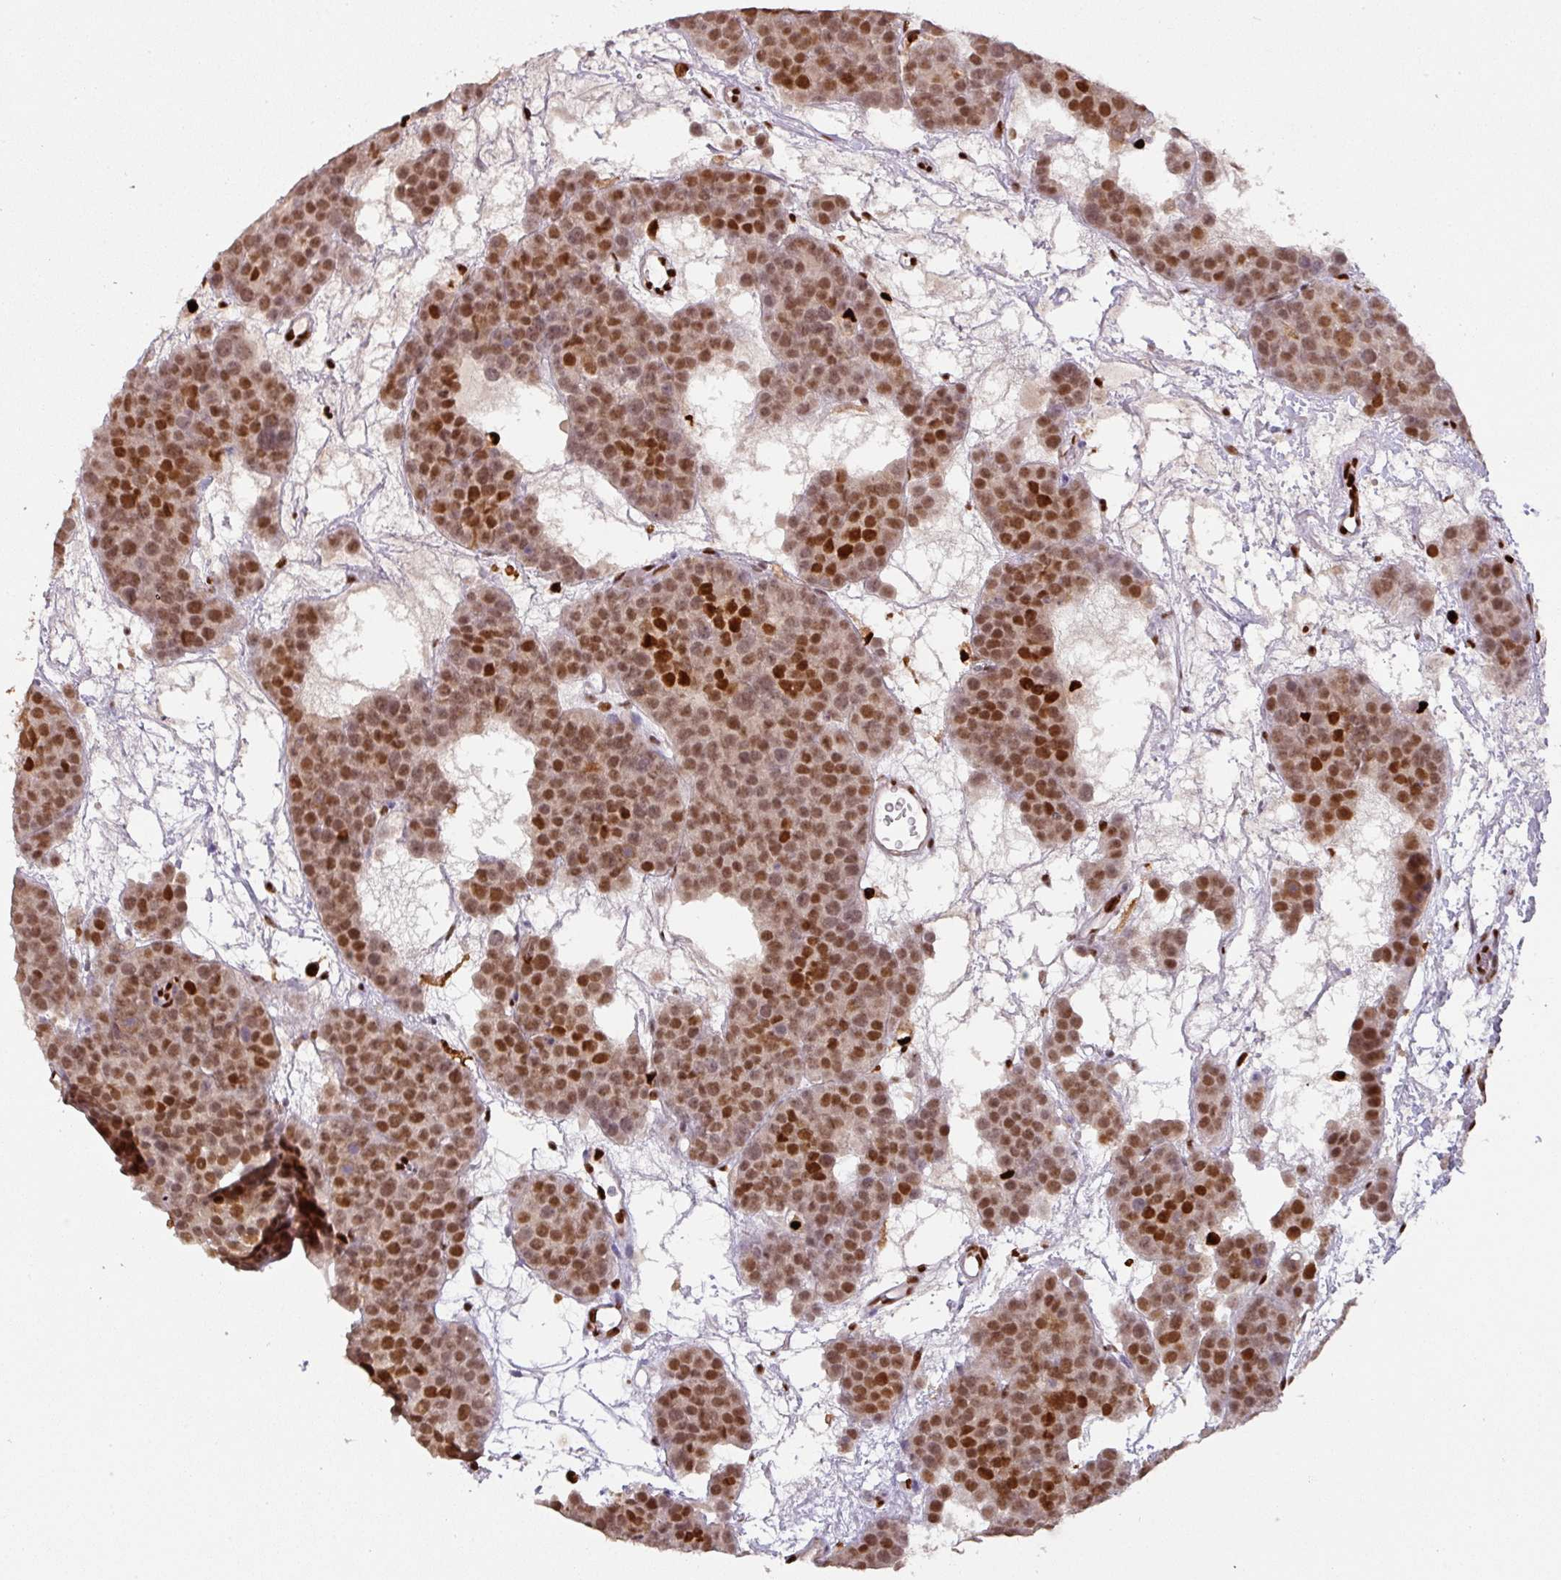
{"staining": {"intensity": "moderate", "quantity": ">75%", "location": "nuclear"}, "tissue": "testis cancer", "cell_type": "Tumor cells", "image_type": "cancer", "snomed": [{"axis": "morphology", "description": "Seminoma, NOS"}, {"axis": "topography", "description": "Testis"}], "caption": "Immunohistochemistry (DAB) staining of testis cancer (seminoma) reveals moderate nuclear protein staining in approximately >75% of tumor cells.", "gene": "SAMHD1", "patient": {"sex": "male", "age": 71}}